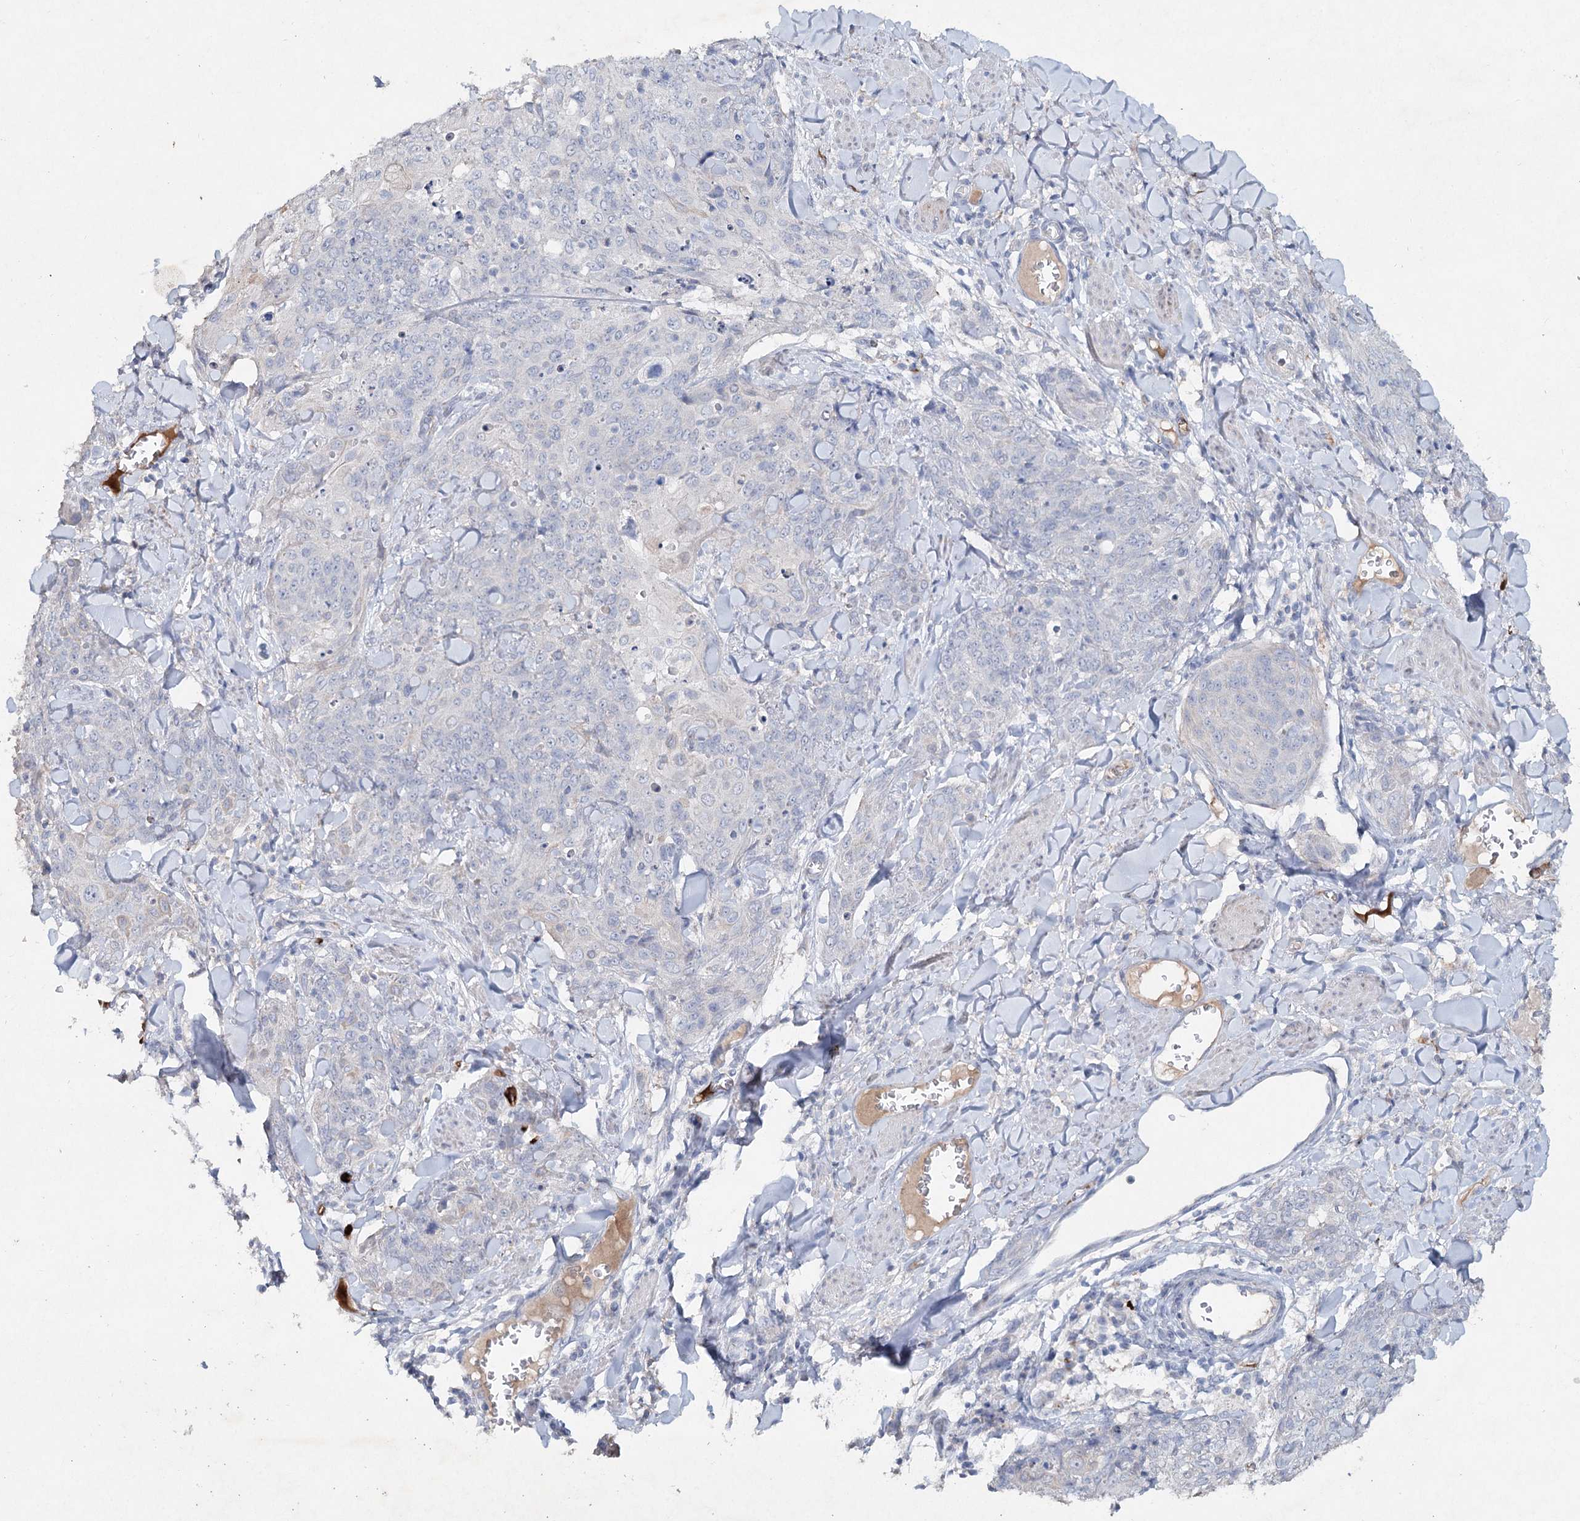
{"staining": {"intensity": "negative", "quantity": "none", "location": "none"}, "tissue": "skin cancer", "cell_type": "Tumor cells", "image_type": "cancer", "snomed": [{"axis": "morphology", "description": "Squamous cell carcinoma, NOS"}, {"axis": "topography", "description": "Skin"}, {"axis": "topography", "description": "Vulva"}], "caption": "Squamous cell carcinoma (skin) was stained to show a protein in brown. There is no significant staining in tumor cells.", "gene": "RFX6", "patient": {"sex": "female", "age": 85}}